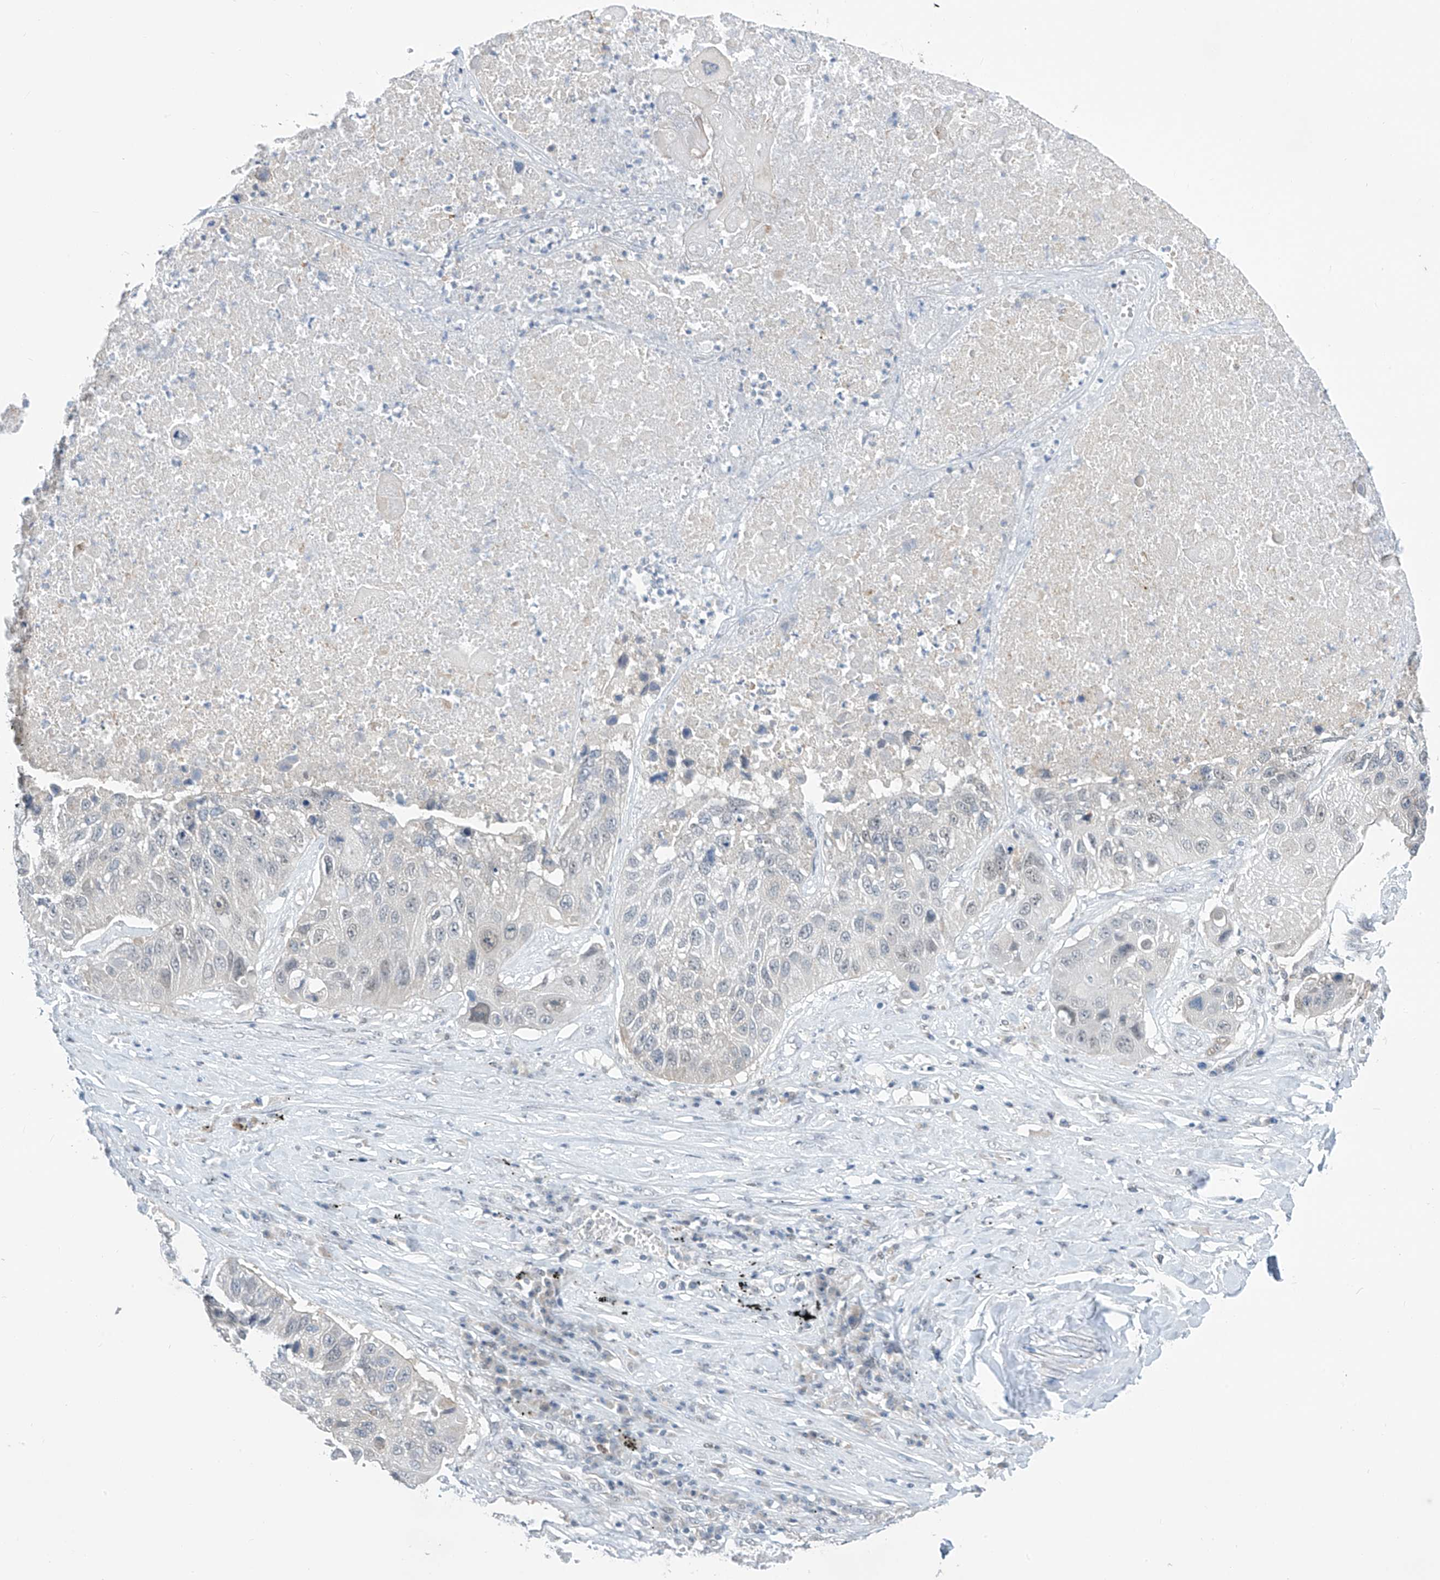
{"staining": {"intensity": "negative", "quantity": "none", "location": "none"}, "tissue": "lung cancer", "cell_type": "Tumor cells", "image_type": "cancer", "snomed": [{"axis": "morphology", "description": "Squamous cell carcinoma, NOS"}, {"axis": "topography", "description": "Lung"}], "caption": "Protein analysis of lung cancer (squamous cell carcinoma) demonstrates no significant staining in tumor cells.", "gene": "APLF", "patient": {"sex": "male", "age": 61}}